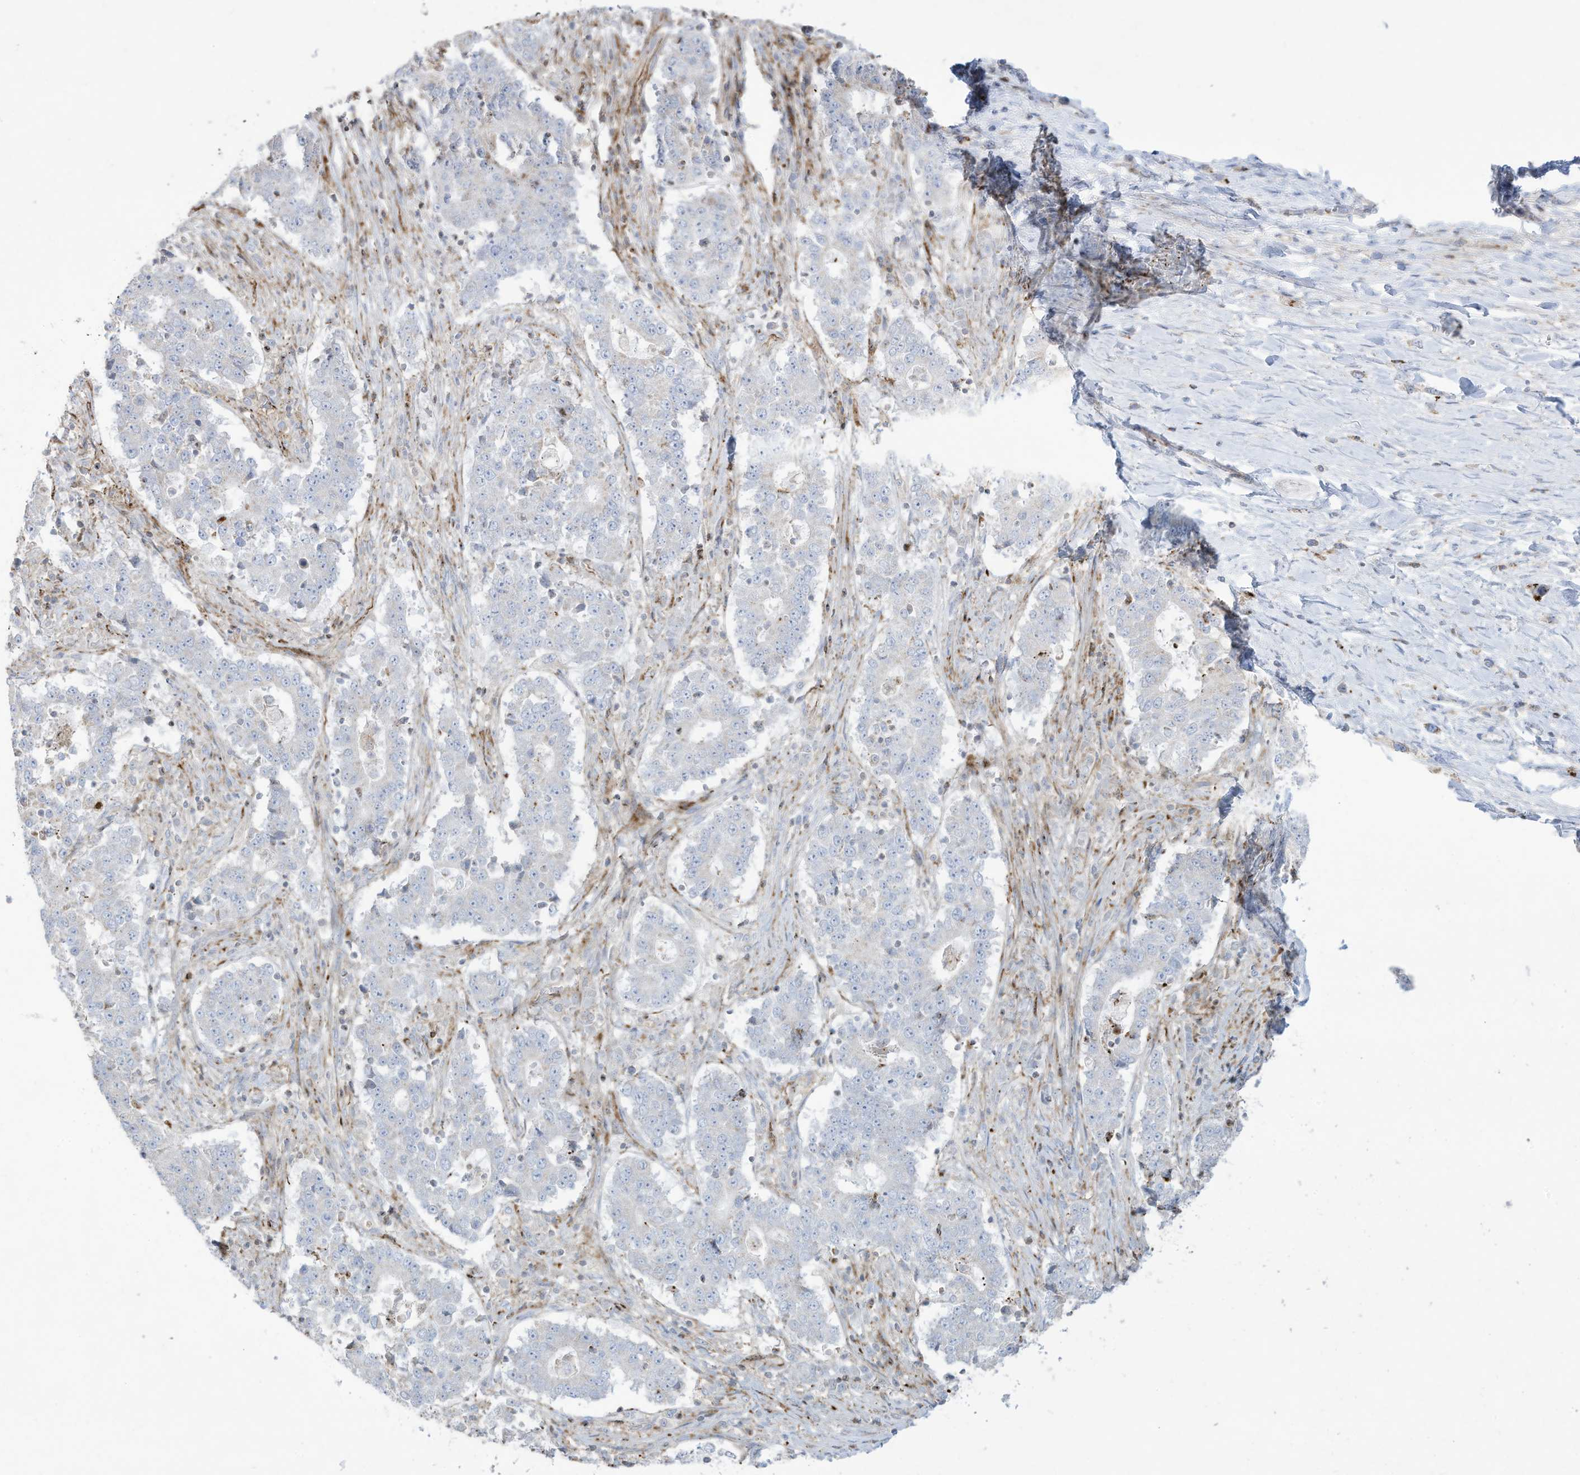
{"staining": {"intensity": "negative", "quantity": "none", "location": "none"}, "tissue": "stomach cancer", "cell_type": "Tumor cells", "image_type": "cancer", "snomed": [{"axis": "morphology", "description": "Adenocarcinoma, NOS"}, {"axis": "topography", "description": "Stomach"}], "caption": "Stomach adenocarcinoma was stained to show a protein in brown. There is no significant staining in tumor cells.", "gene": "THNSL2", "patient": {"sex": "male", "age": 59}}